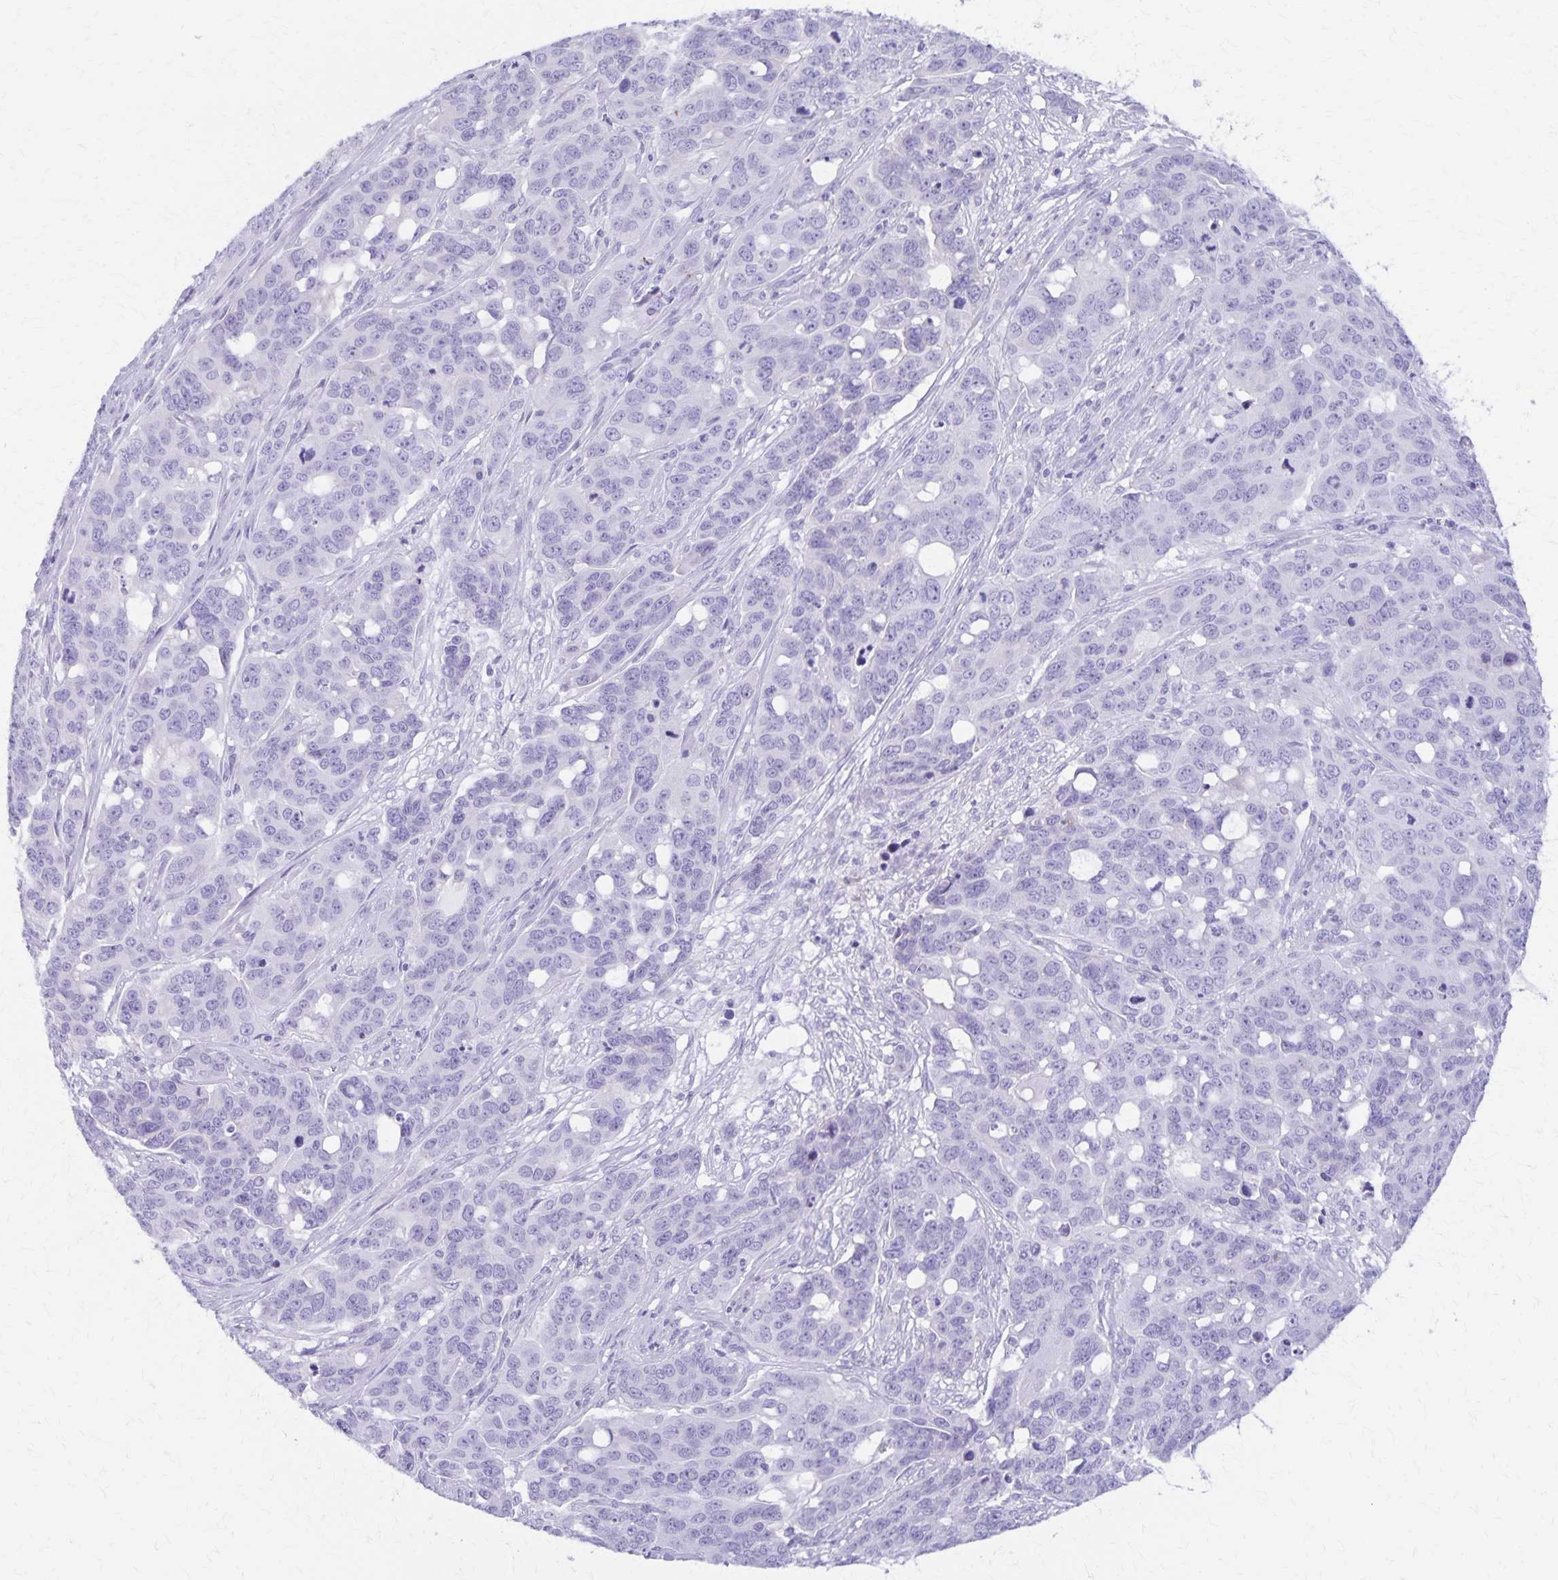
{"staining": {"intensity": "negative", "quantity": "none", "location": "none"}, "tissue": "ovarian cancer", "cell_type": "Tumor cells", "image_type": "cancer", "snomed": [{"axis": "morphology", "description": "Carcinoma, endometroid"}, {"axis": "topography", "description": "Ovary"}], "caption": "This is an immunohistochemistry (IHC) histopathology image of ovarian cancer (endometroid carcinoma). There is no expression in tumor cells.", "gene": "DEFA5", "patient": {"sex": "female", "age": 78}}